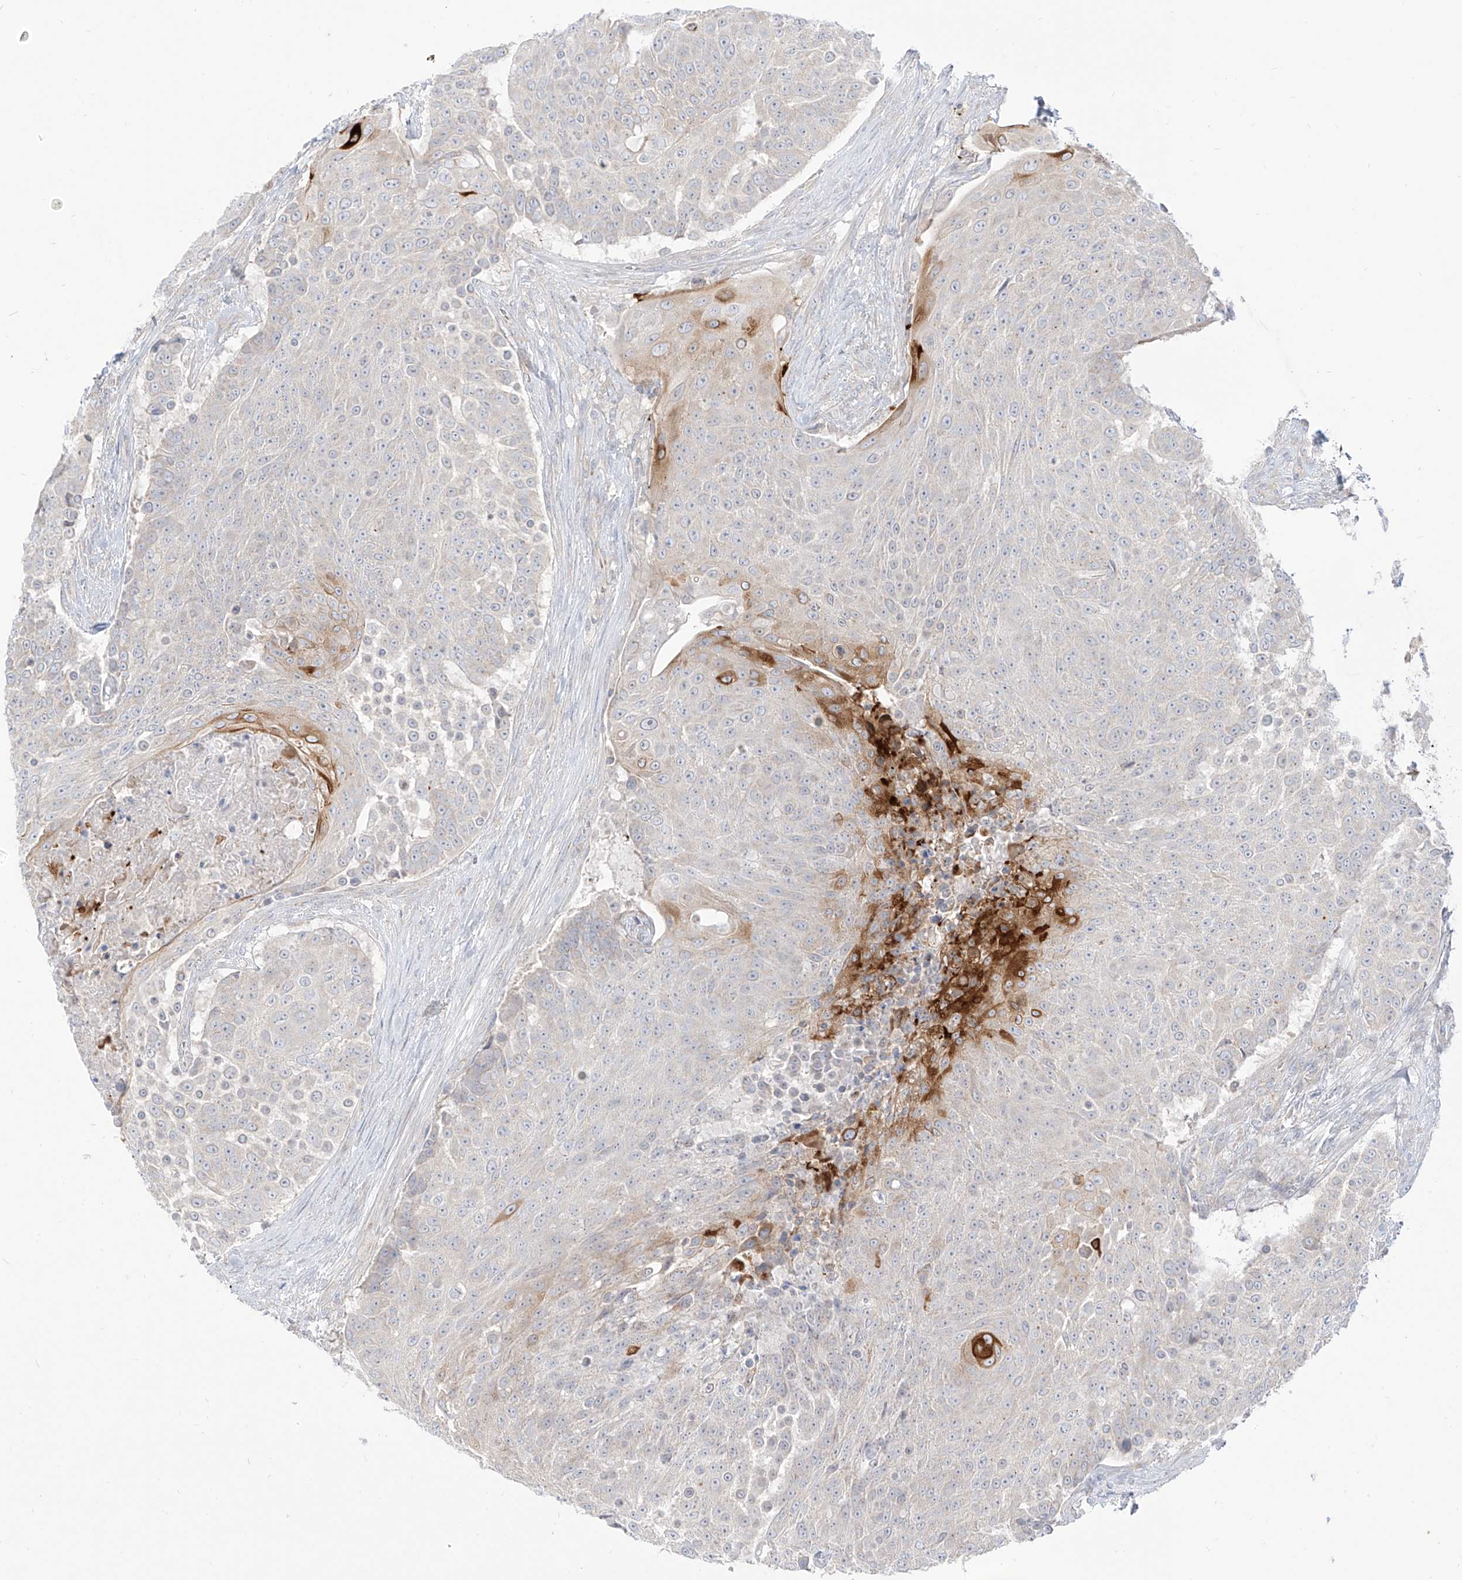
{"staining": {"intensity": "strong", "quantity": "<25%", "location": "cytoplasmic/membranous"}, "tissue": "urothelial cancer", "cell_type": "Tumor cells", "image_type": "cancer", "snomed": [{"axis": "morphology", "description": "Urothelial carcinoma, High grade"}, {"axis": "topography", "description": "Urinary bladder"}], "caption": "The immunohistochemical stain labels strong cytoplasmic/membranous expression in tumor cells of high-grade urothelial carcinoma tissue.", "gene": "SYTL3", "patient": {"sex": "female", "age": 63}}